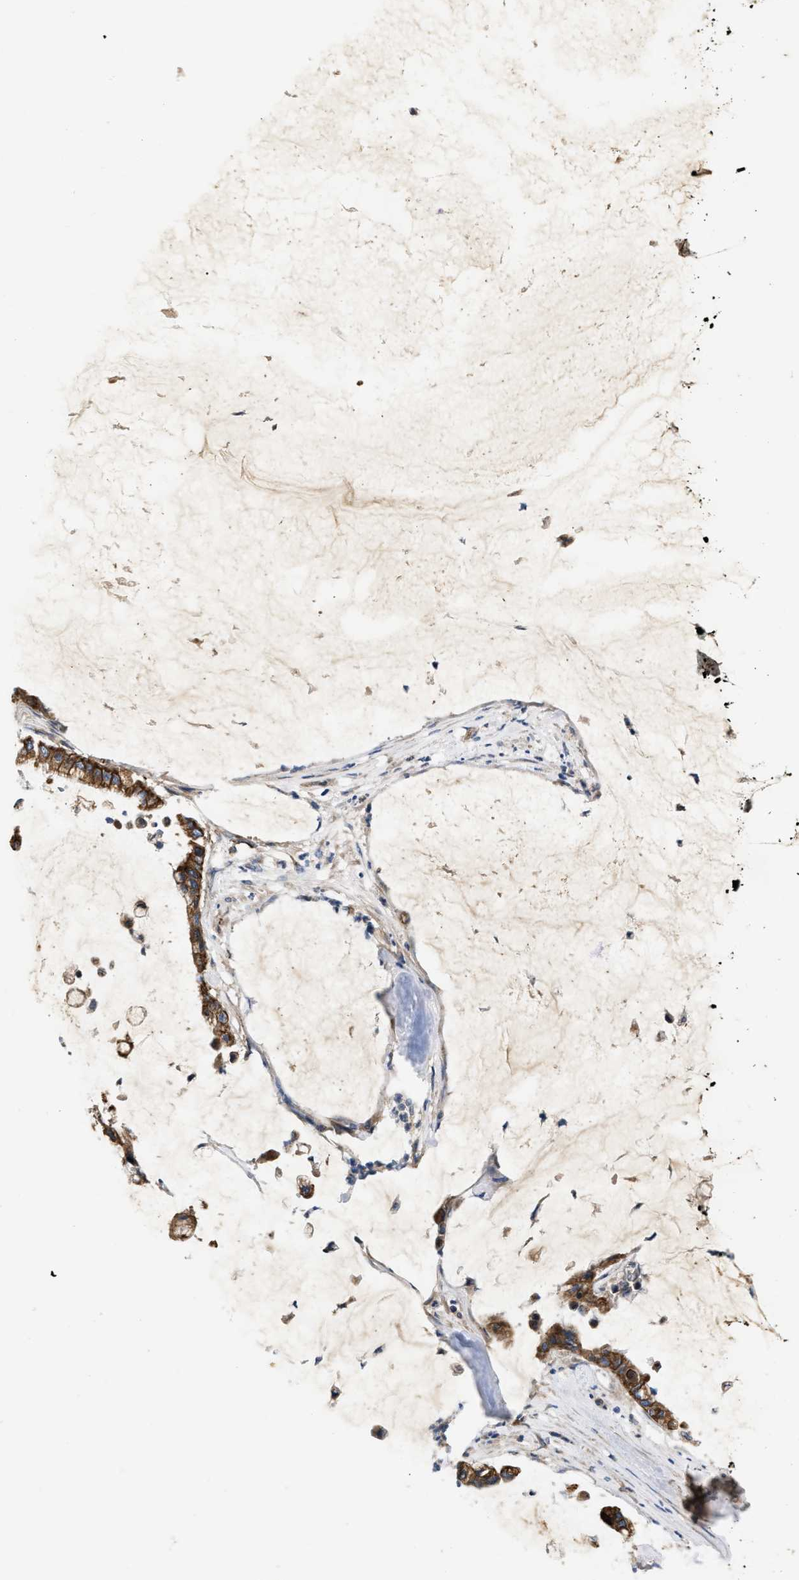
{"staining": {"intensity": "moderate", "quantity": ">75%", "location": "cytoplasmic/membranous"}, "tissue": "pancreatic cancer", "cell_type": "Tumor cells", "image_type": "cancer", "snomed": [{"axis": "morphology", "description": "Adenocarcinoma, NOS"}, {"axis": "topography", "description": "Pancreas"}], "caption": "A micrograph of pancreatic cancer stained for a protein reveals moderate cytoplasmic/membranous brown staining in tumor cells.", "gene": "ERC1", "patient": {"sex": "male", "age": 41}}